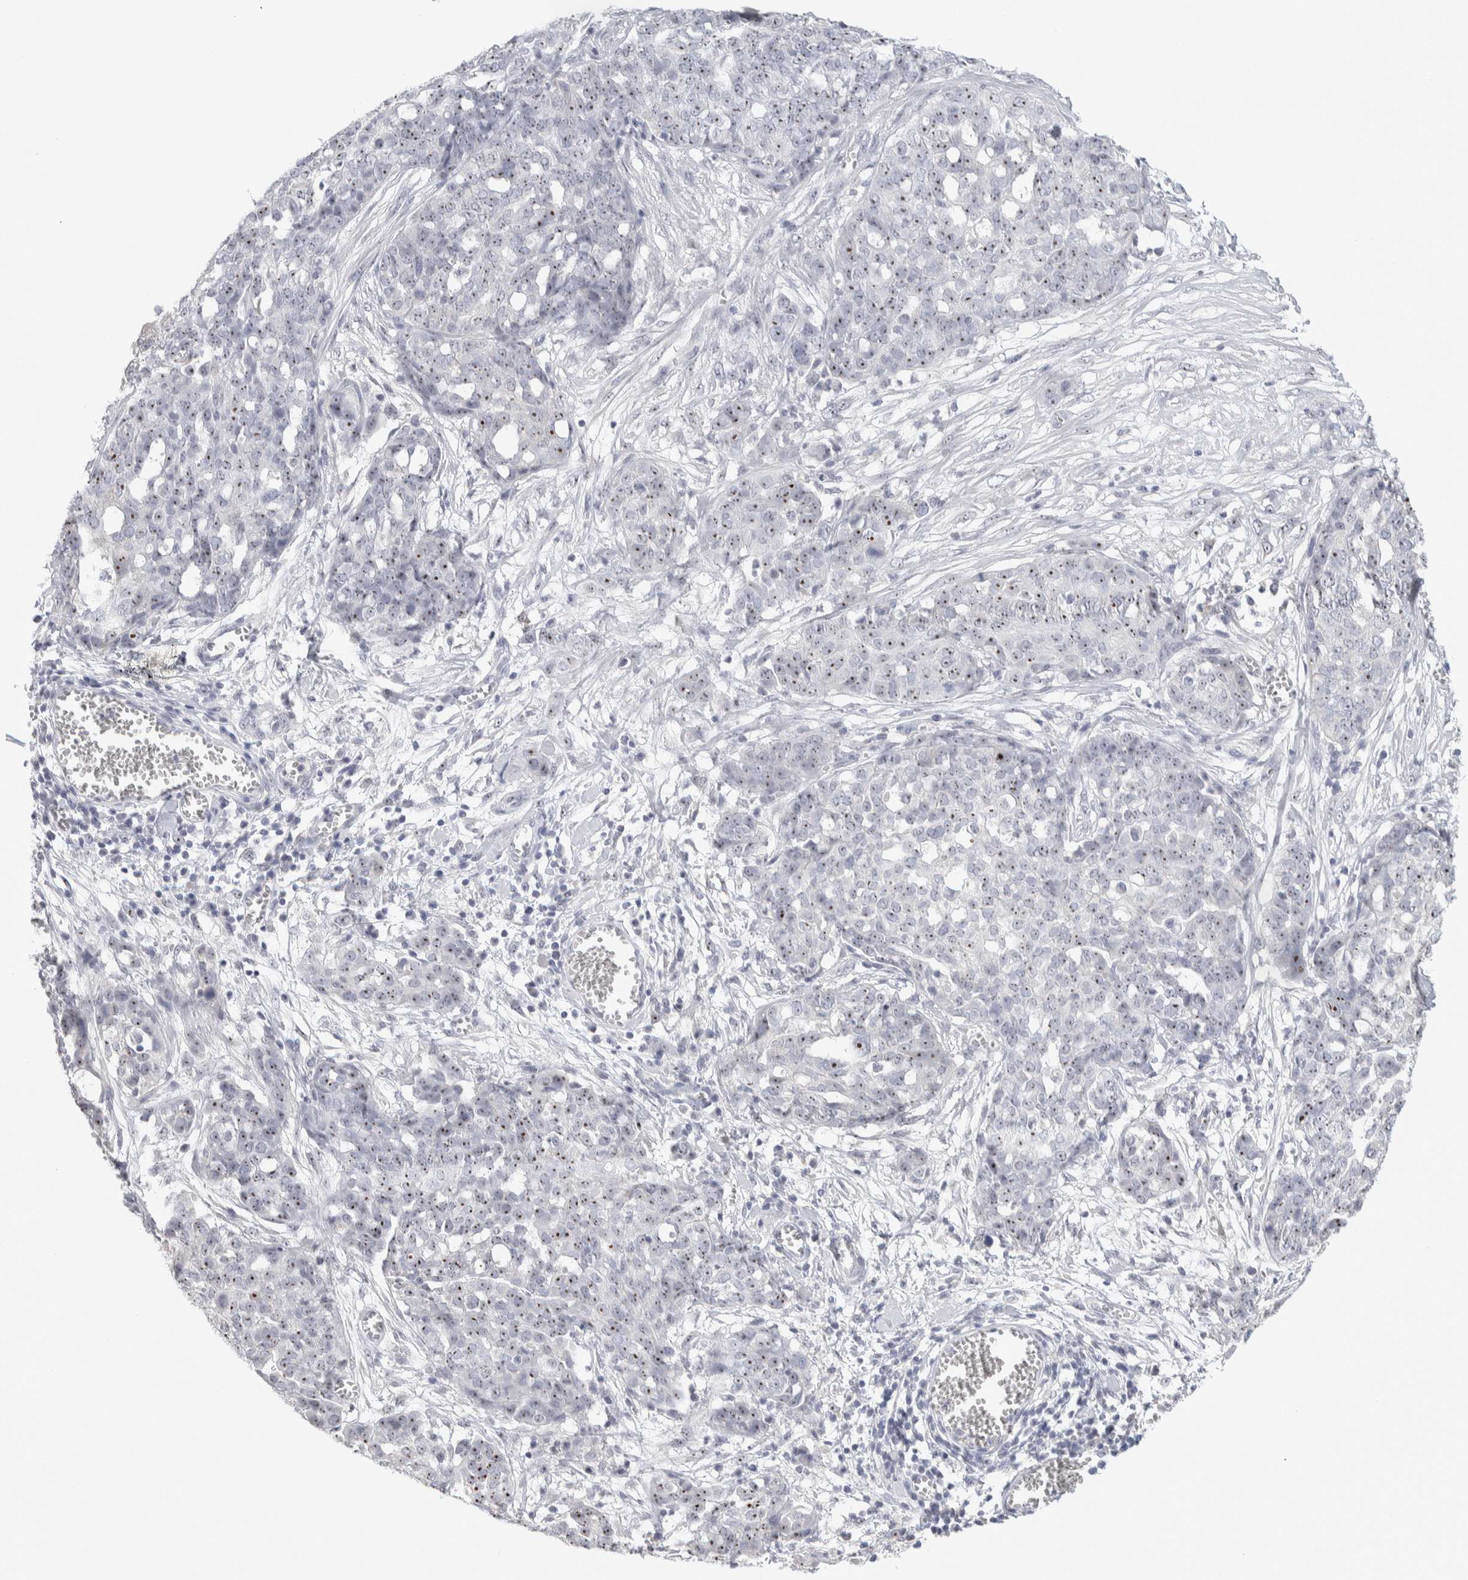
{"staining": {"intensity": "strong", "quantity": ">75%", "location": "nuclear"}, "tissue": "ovarian cancer", "cell_type": "Tumor cells", "image_type": "cancer", "snomed": [{"axis": "morphology", "description": "Cystadenocarcinoma, serous, NOS"}, {"axis": "topography", "description": "Soft tissue"}, {"axis": "topography", "description": "Ovary"}], "caption": "Immunohistochemistry (IHC) histopathology image of neoplastic tissue: human ovarian cancer stained using immunohistochemistry reveals high levels of strong protein expression localized specifically in the nuclear of tumor cells, appearing as a nuclear brown color.", "gene": "DCXR", "patient": {"sex": "female", "age": 57}}